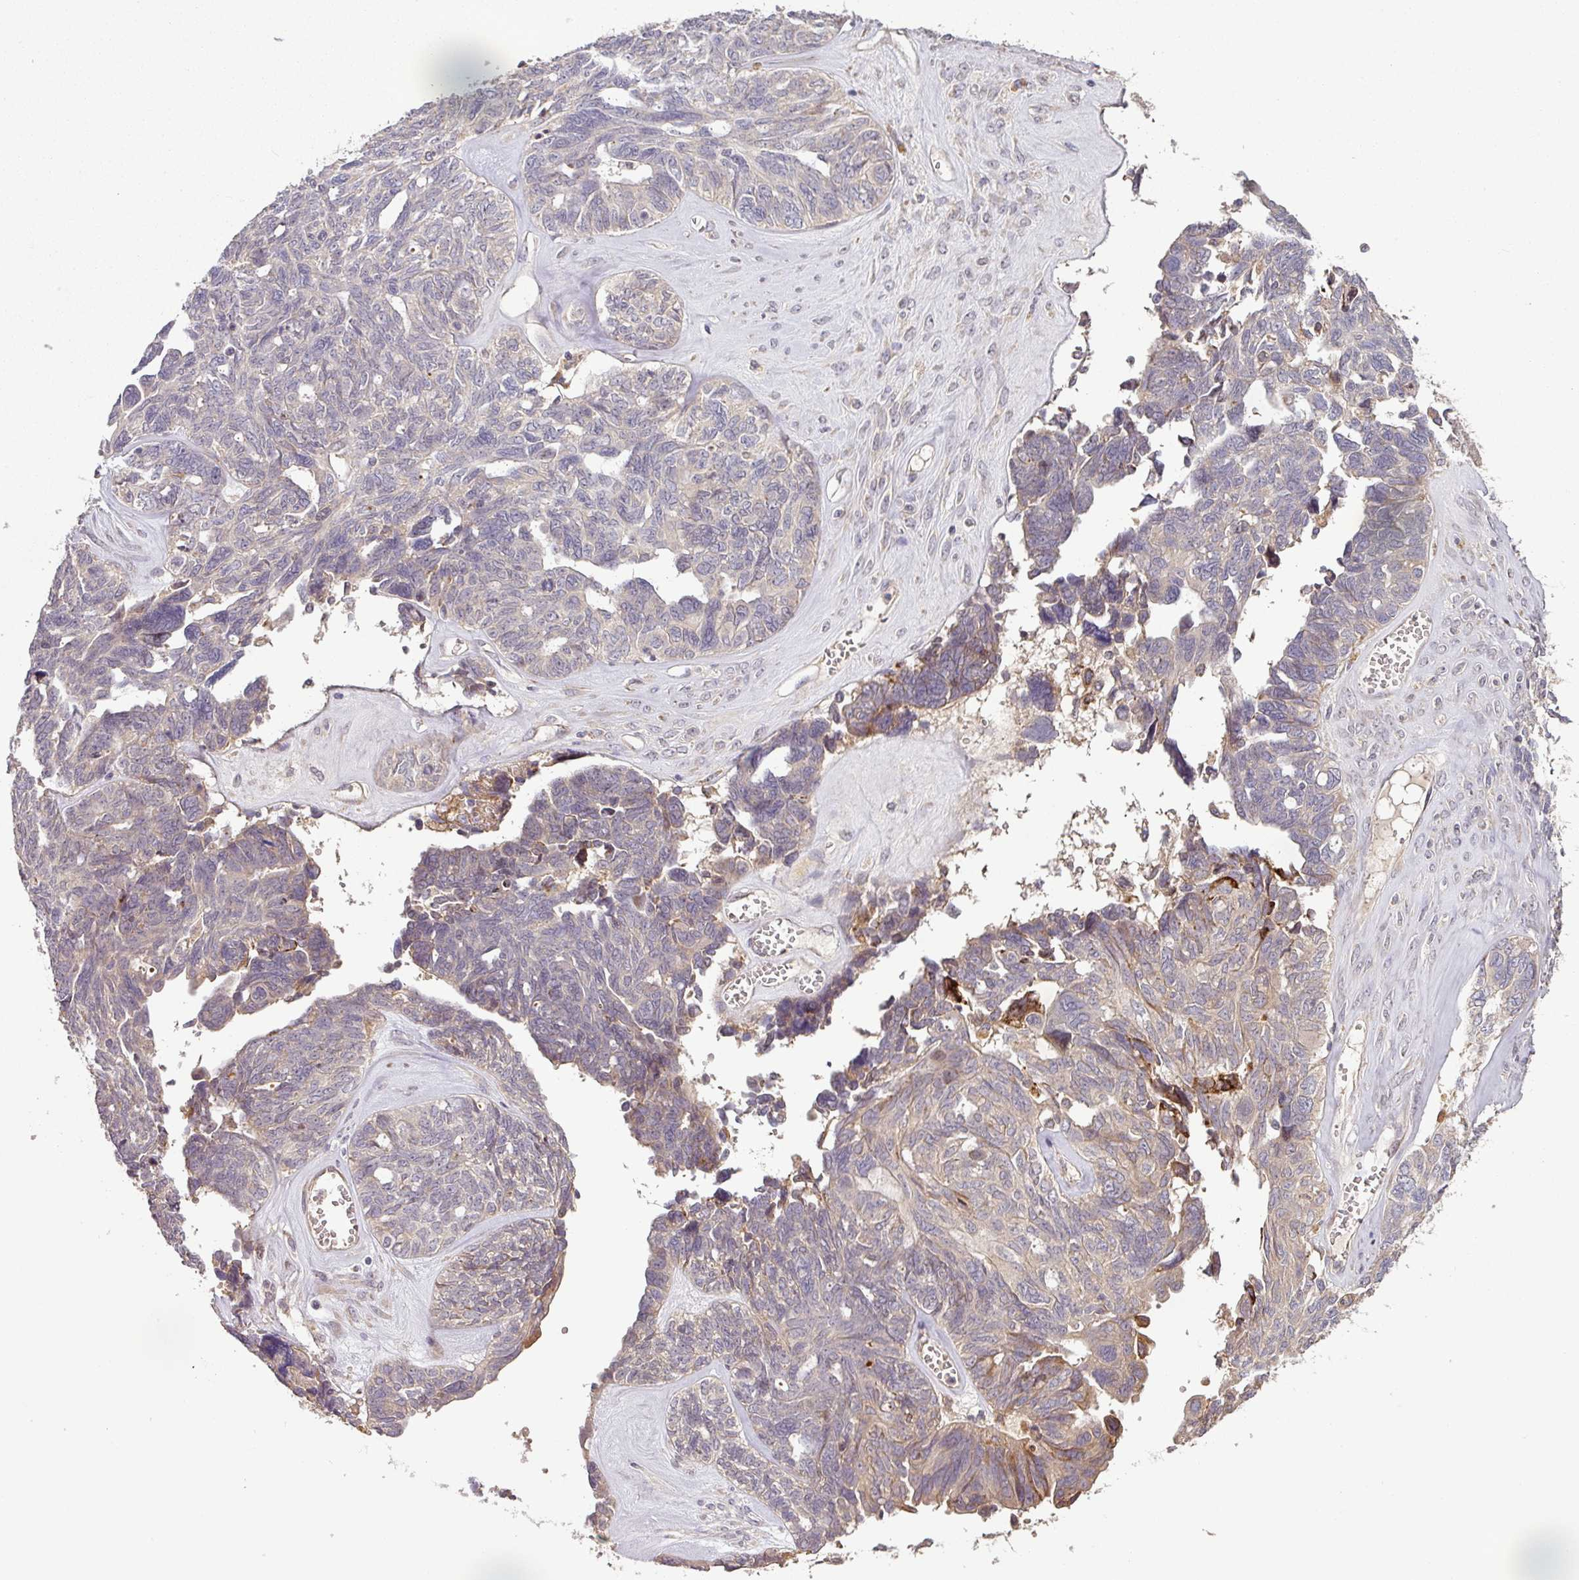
{"staining": {"intensity": "moderate", "quantity": "<25%", "location": "cytoplasmic/membranous"}, "tissue": "ovarian cancer", "cell_type": "Tumor cells", "image_type": "cancer", "snomed": [{"axis": "morphology", "description": "Cystadenocarcinoma, serous, NOS"}, {"axis": "topography", "description": "Ovary"}], "caption": "A brown stain shows moderate cytoplasmic/membranous positivity of a protein in human ovarian serous cystadenocarcinoma tumor cells.", "gene": "SPCS3", "patient": {"sex": "female", "age": 79}}